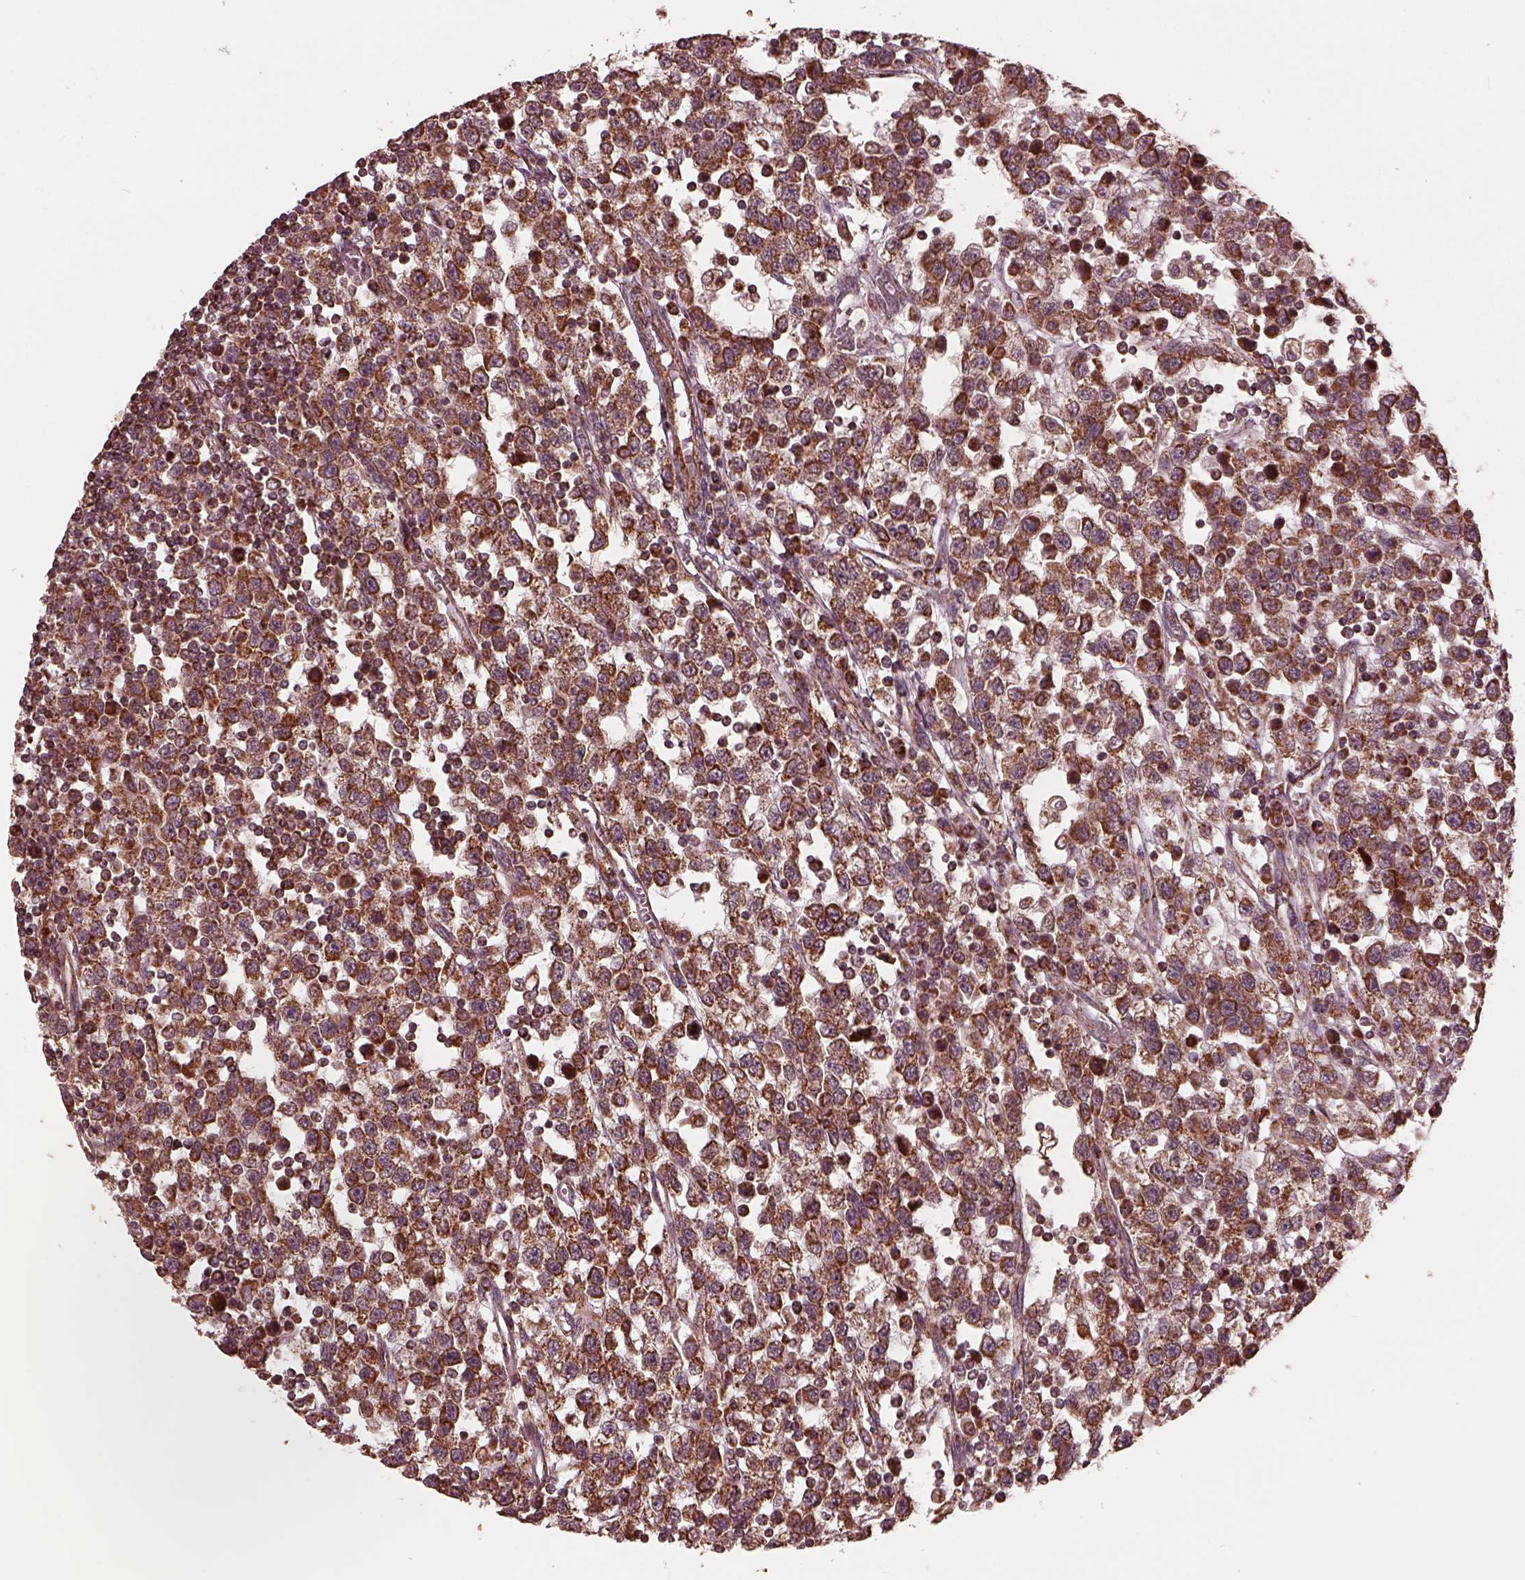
{"staining": {"intensity": "strong", "quantity": ">75%", "location": "cytoplasmic/membranous"}, "tissue": "testis cancer", "cell_type": "Tumor cells", "image_type": "cancer", "snomed": [{"axis": "morphology", "description": "Seminoma, NOS"}, {"axis": "topography", "description": "Testis"}], "caption": "Immunohistochemistry (IHC) micrograph of neoplastic tissue: testis cancer stained using IHC reveals high levels of strong protein expression localized specifically in the cytoplasmic/membranous of tumor cells, appearing as a cytoplasmic/membranous brown color.", "gene": "NDUFB10", "patient": {"sex": "male", "age": 34}}